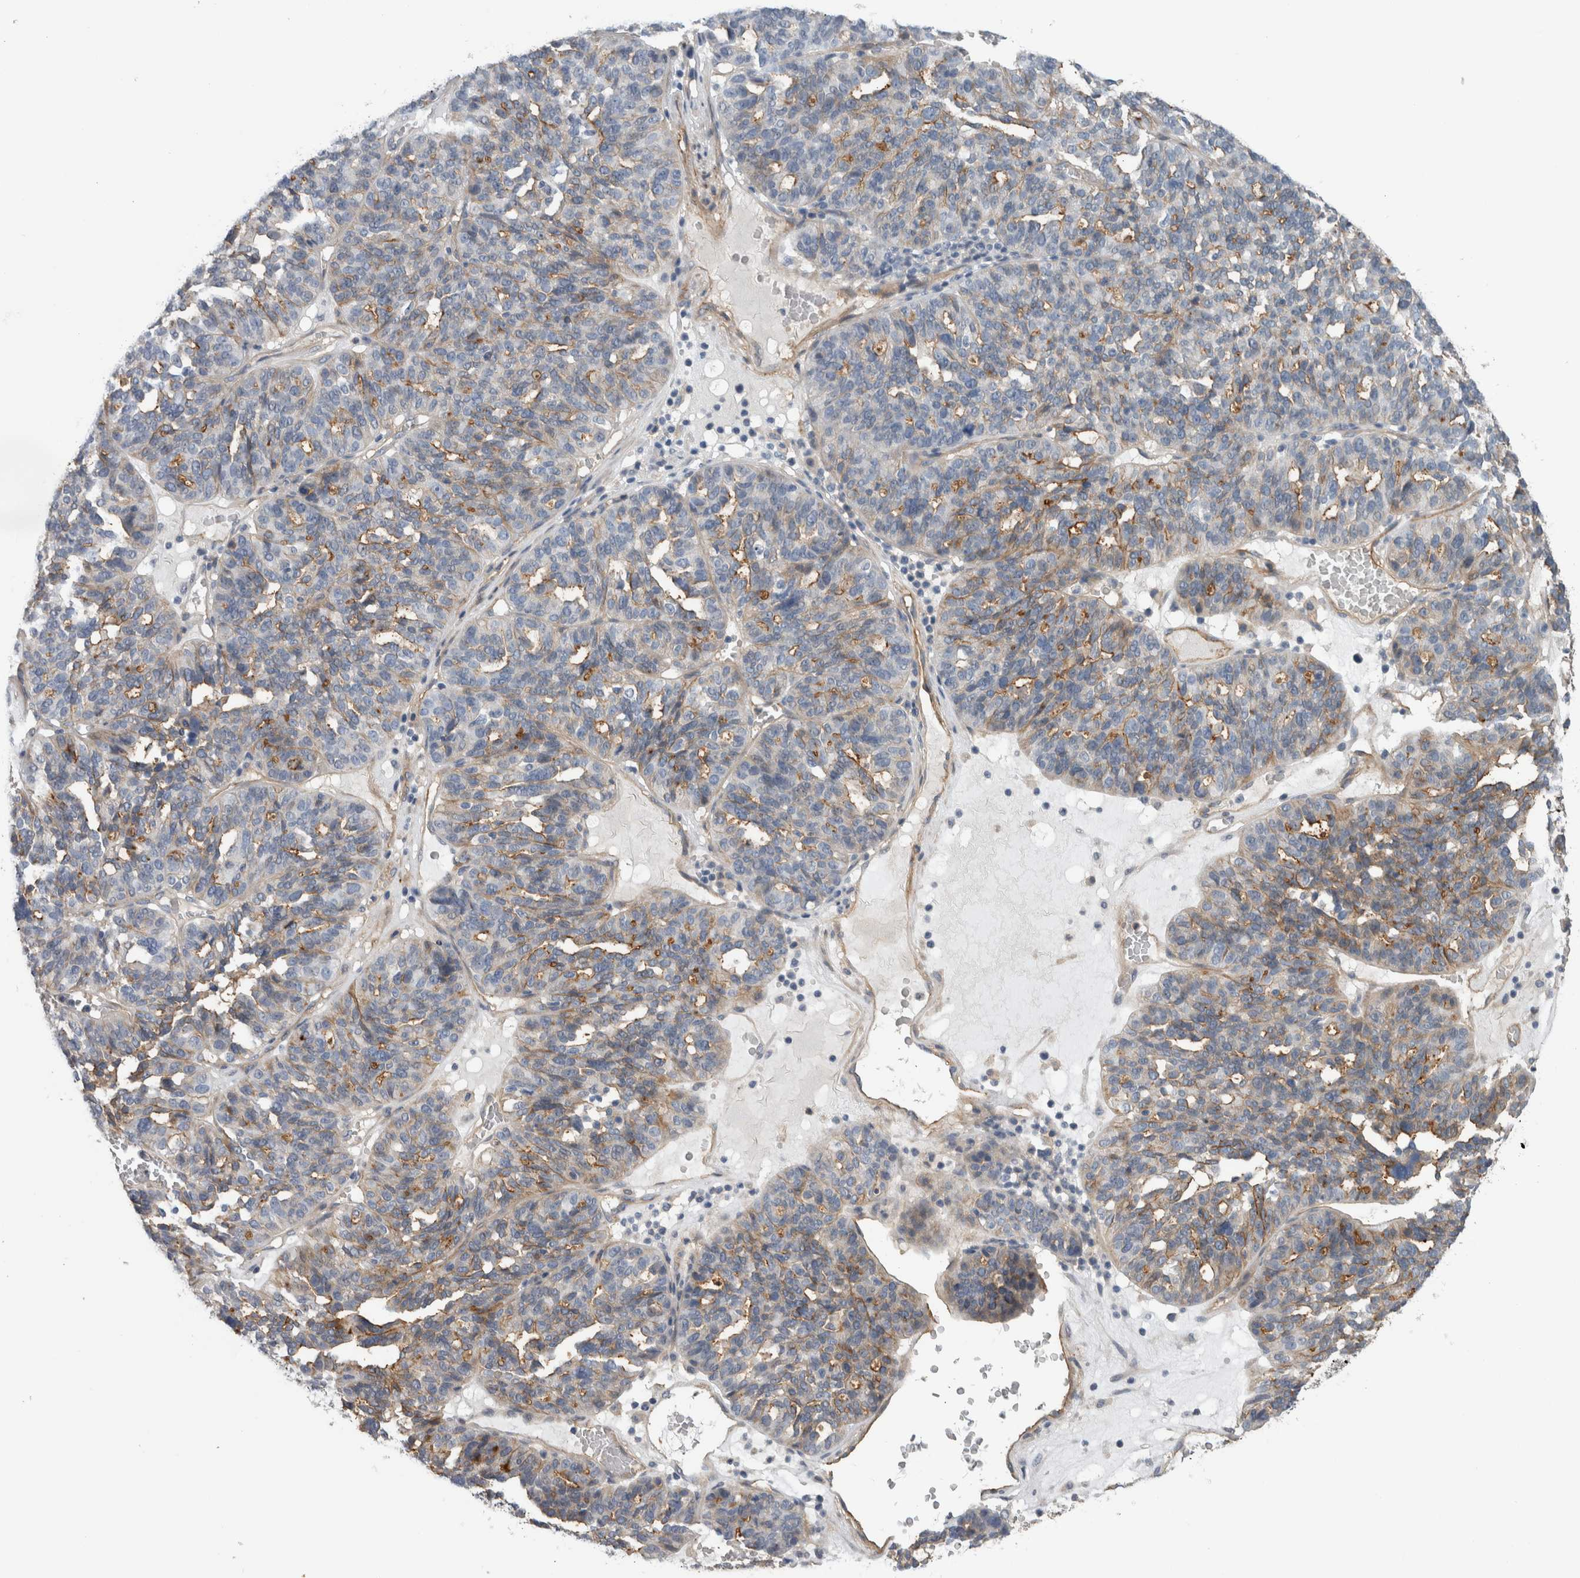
{"staining": {"intensity": "weak", "quantity": "25%-75%", "location": "cytoplasmic/membranous"}, "tissue": "ovarian cancer", "cell_type": "Tumor cells", "image_type": "cancer", "snomed": [{"axis": "morphology", "description": "Cystadenocarcinoma, serous, NOS"}, {"axis": "topography", "description": "Ovary"}], "caption": "A micrograph of human serous cystadenocarcinoma (ovarian) stained for a protein exhibits weak cytoplasmic/membranous brown staining in tumor cells.", "gene": "CD59", "patient": {"sex": "female", "age": 59}}